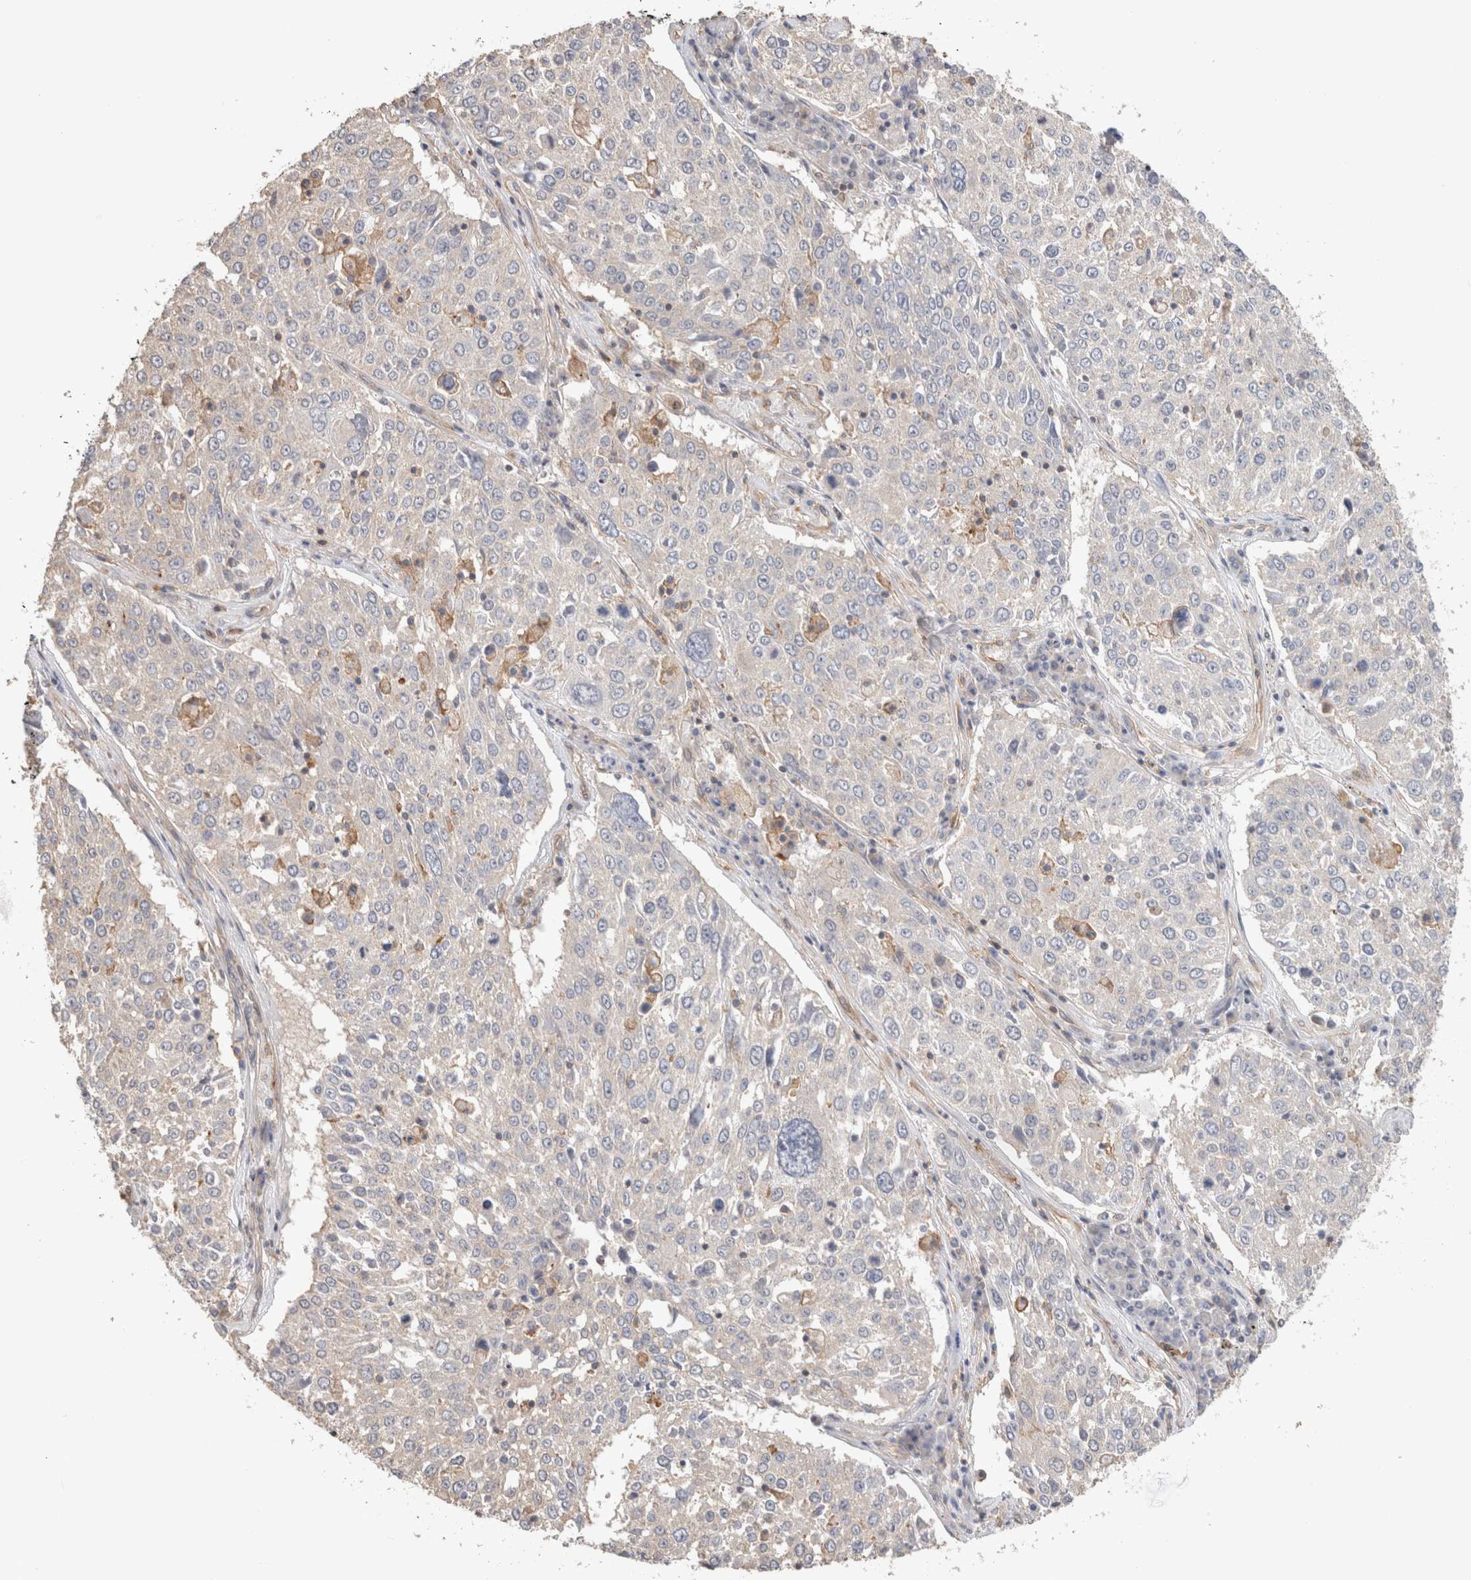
{"staining": {"intensity": "negative", "quantity": "none", "location": "none"}, "tissue": "lung cancer", "cell_type": "Tumor cells", "image_type": "cancer", "snomed": [{"axis": "morphology", "description": "Squamous cell carcinoma, NOS"}, {"axis": "topography", "description": "Lung"}], "caption": "Photomicrograph shows no protein expression in tumor cells of lung squamous cell carcinoma tissue. The staining was performed using DAB to visualize the protein expression in brown, while the nuclei were stained in blue with hematoxylin (Magnification: 20x).", "gene": "CFAP418", "patient": {"sex": "male", "age": 65}}